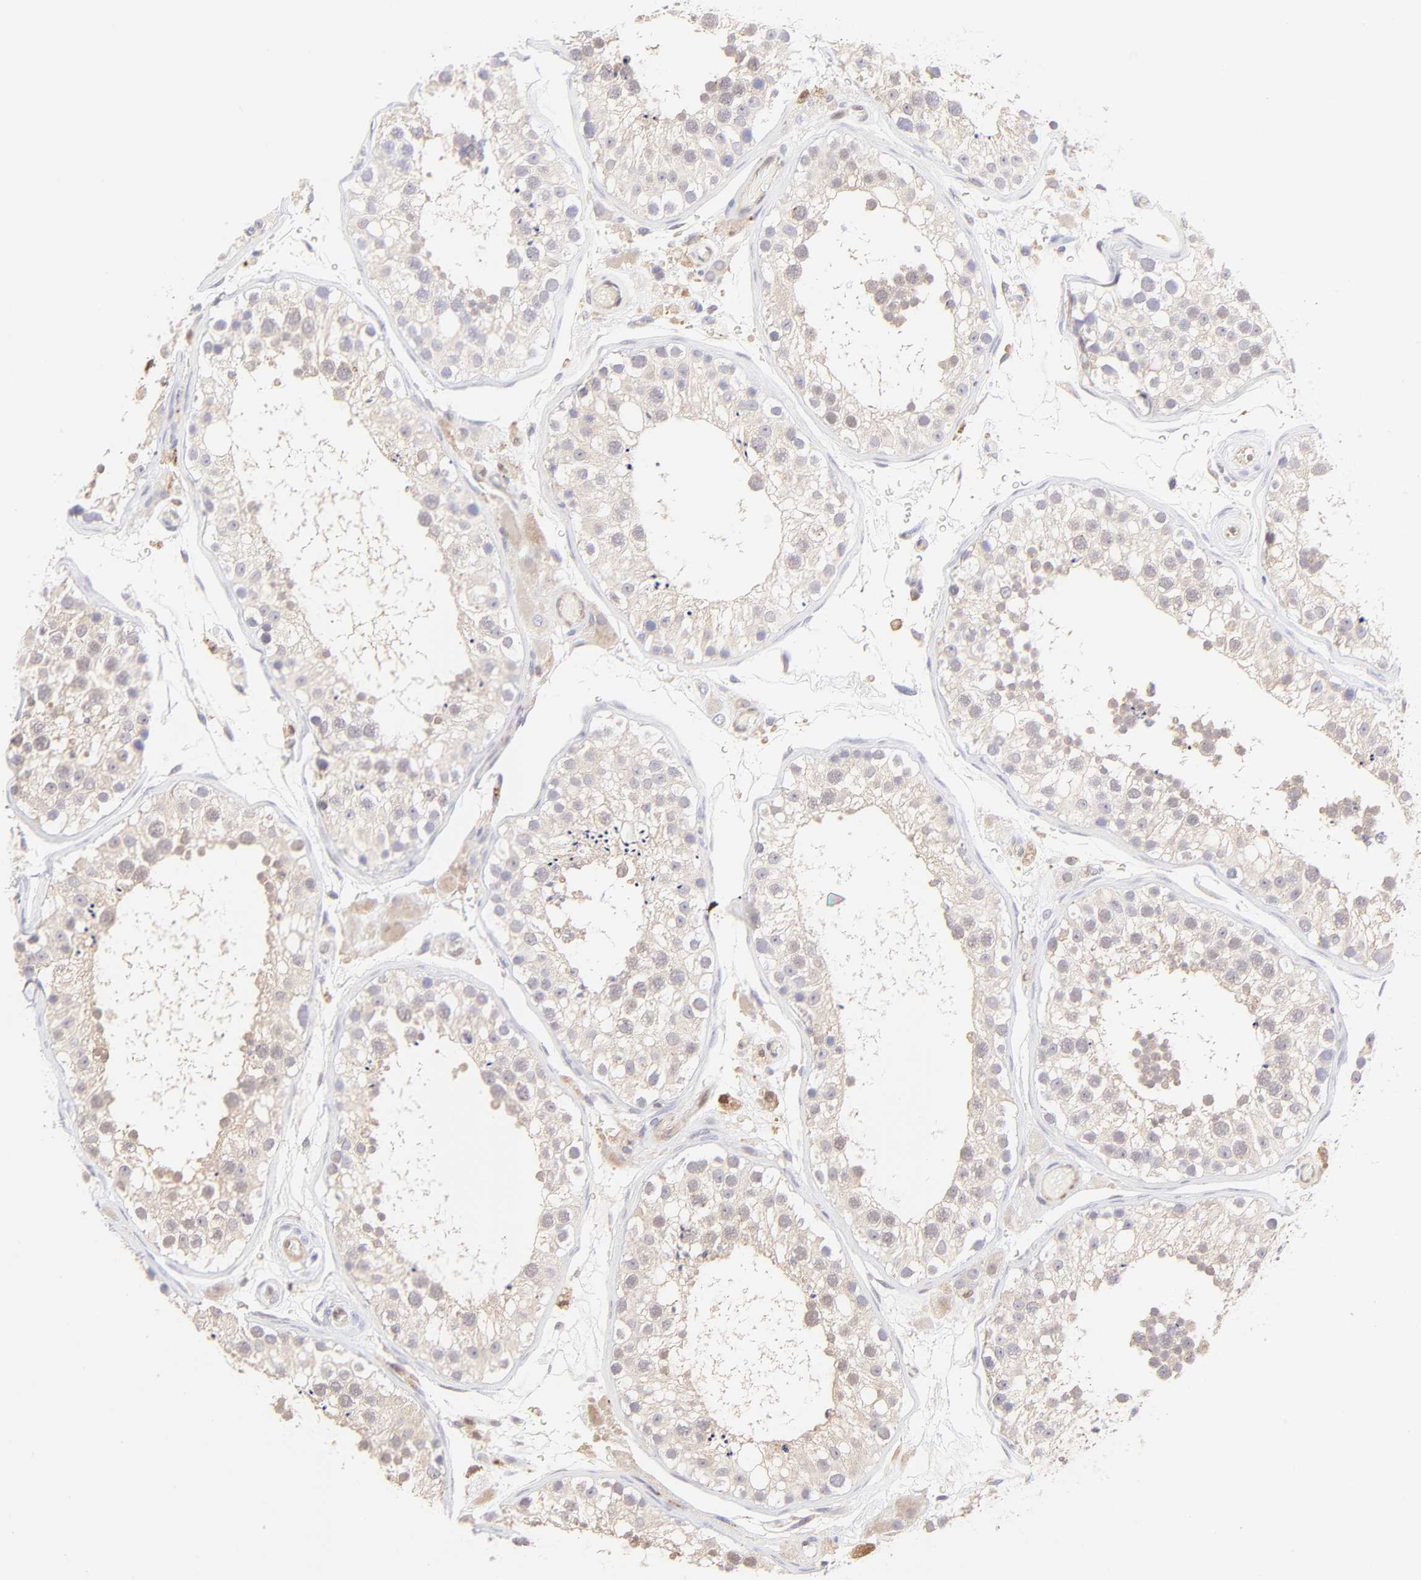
{"staining": {"intensity": "weak", "quantity": ">75%", "location": "cytoplasmic/membranous"}, "tissue": "testis", "cell_type": "Cells in seminiferous ducts", "image_type": "normal", "snomed": [{"axis": "morphology", "description": "Normal tissue, NOS"}, {"axis": "topography", "description": "Testis"}], "caption": "Weak cytoplasmic/membranous positivity for a protein is identified in approximately >75% of cells in seminiferous ducts of unremarkable testis using immunohistochemistry (IHC).", "gene": "HYAL1", "patient": {"sex": "male", "age": 26}}